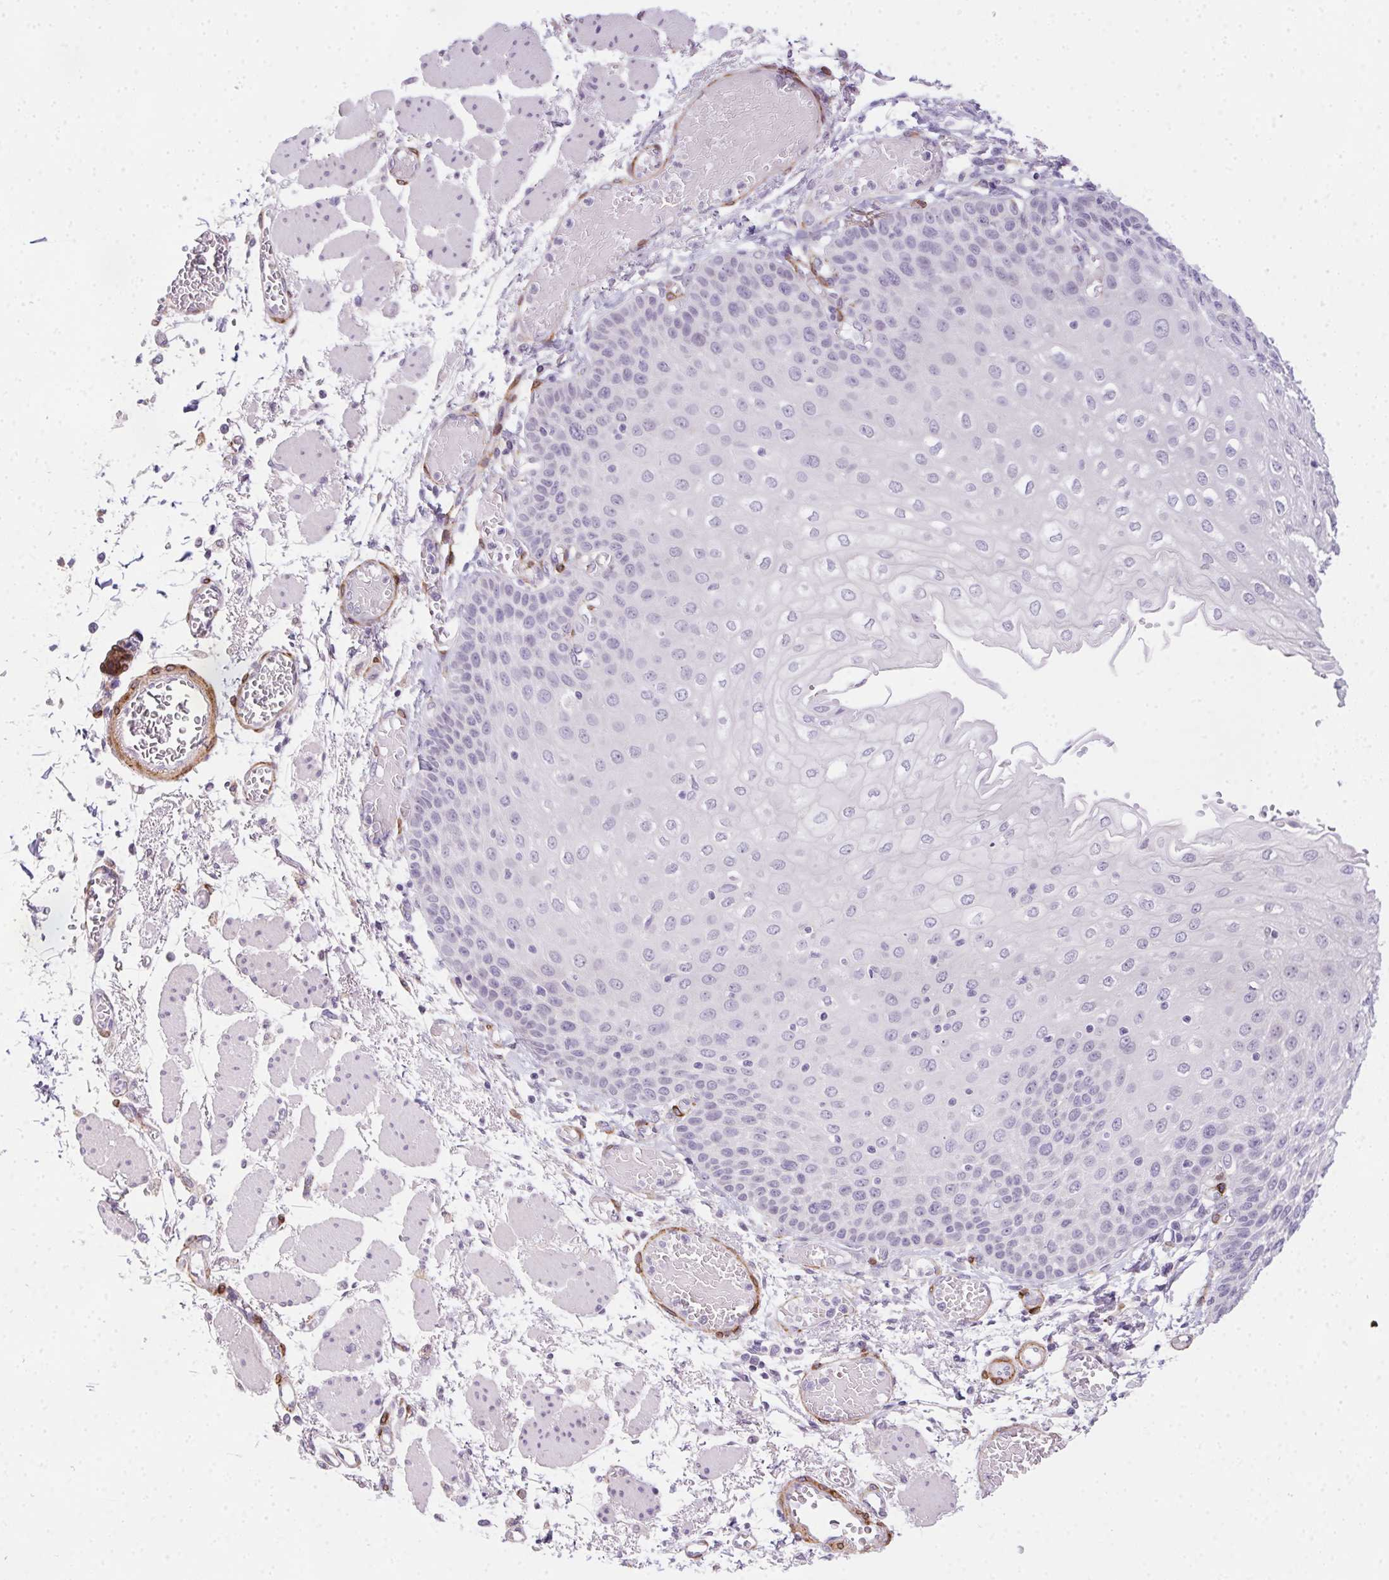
{"staining": {"intensity": "negative", "quantity": "none", "location": "none"}, "tissue": "esophagus", "cell_type": "Squamous epithelial cells", "image_type": "normal", "snomed": [{"axis": "morphology", "description": "Normal tissue, NOS"}, {"axis": "morphology", "description": "Adenocarcinoma, NOS"}, {"axis": "topography", "description": "Esophagus"}], "caption": "A high-resolution image shows IHC staining of normal esophagus, which displays no significant positivity in squamous epithelial cells.", "gene": "HRC", "patient": {"sex": "male", "age": 81}}